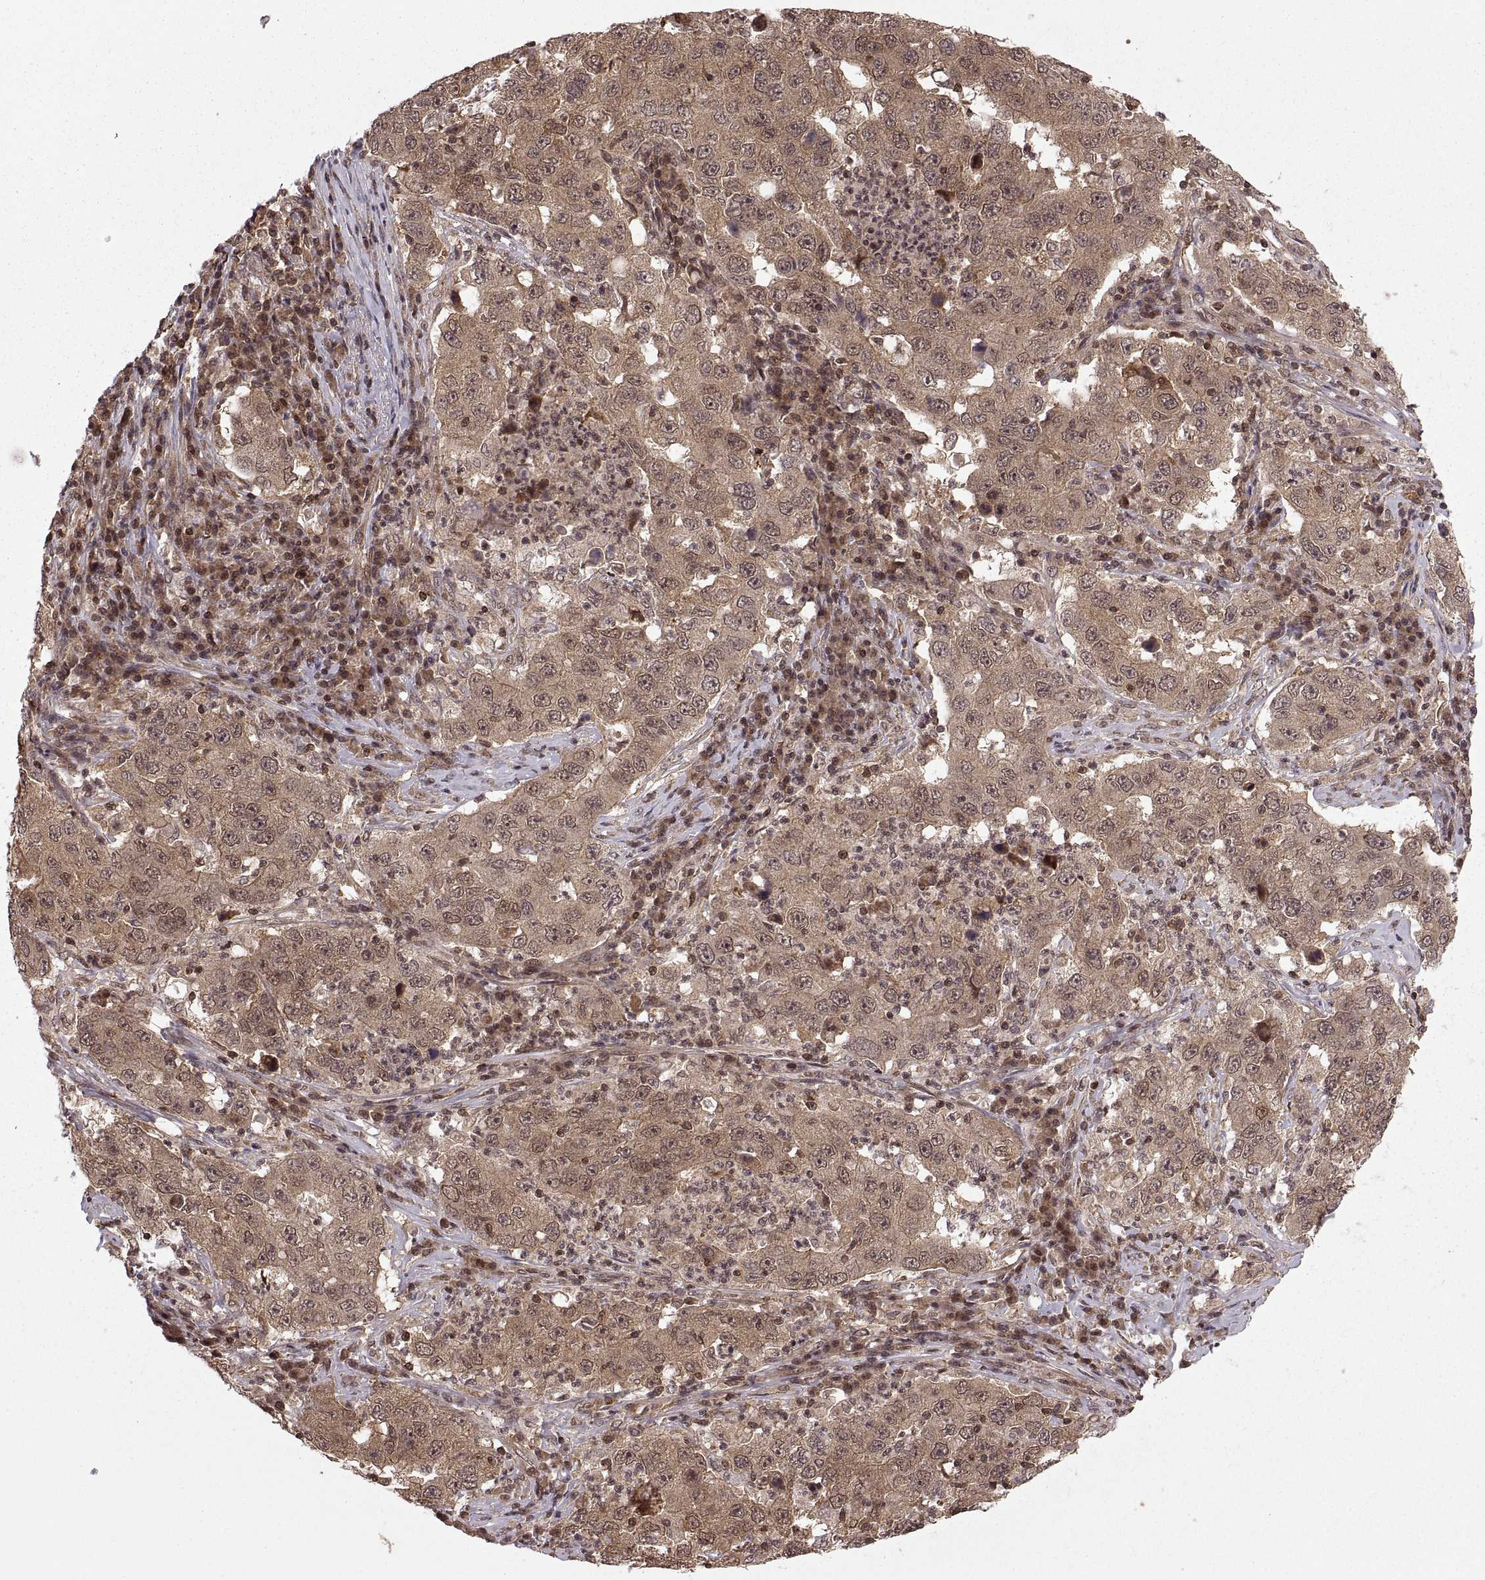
{"staining": {"intensity": "weak", "quantity": ">75%", "location": "cytoplasmic/membranous"}, "tissue": "lung cancer", "cell_type": "Tumor cells", "image_type": "cancer", "snomed": [{"axis": "morphology", "description": "Adenocarcinoma, NOS"}, {"axis": "topography", "description": "Lung"}], "caption": "The photomicrograph displays immunohistochemical staining of lung cancer. There is weak cytoplasmic/membranous positivity is appreciated in approximately >75% of tumor cells.", "gene": "DEDD", "patient": {"sex": "male", "age": 73}}